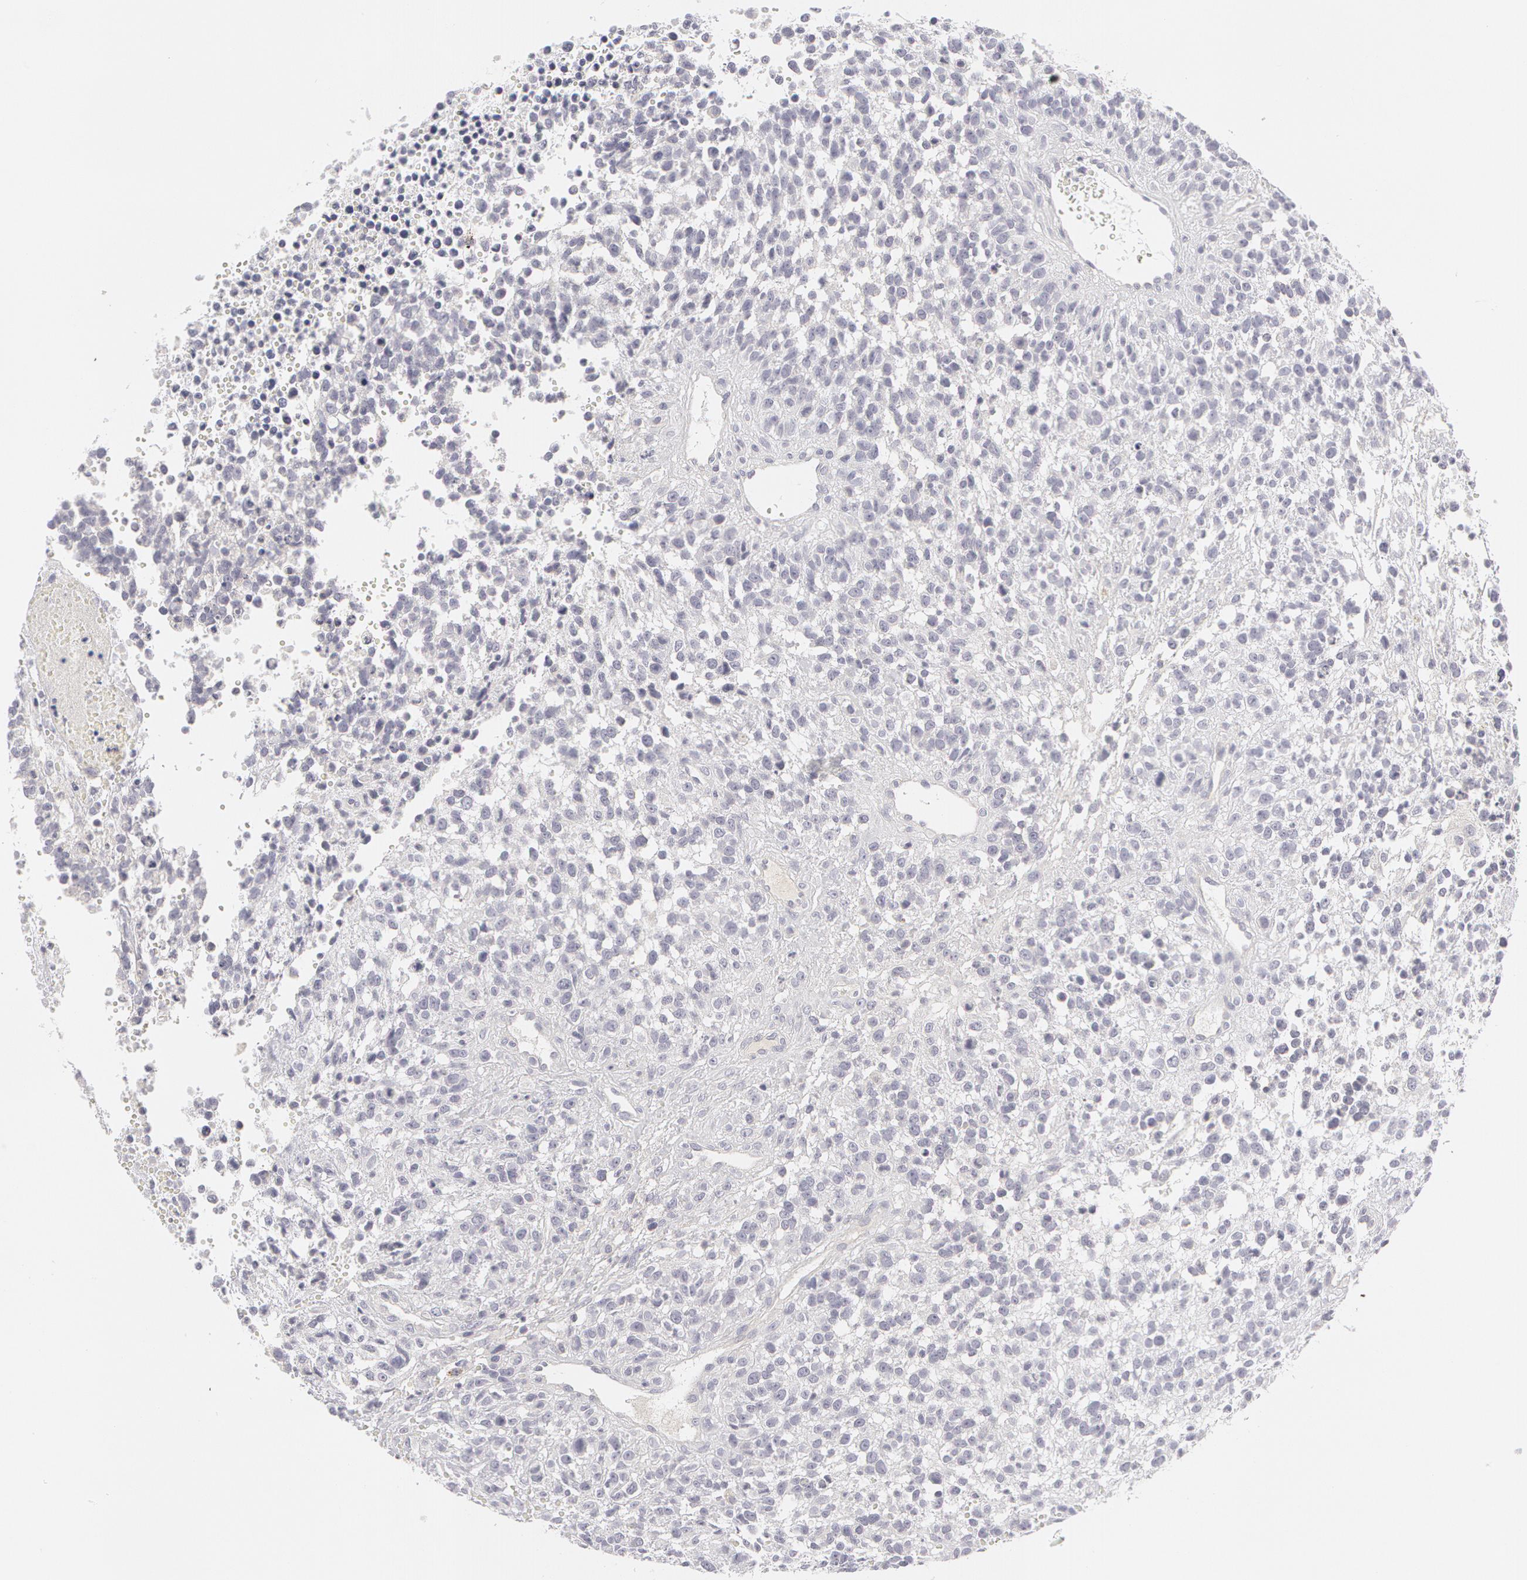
{"staining": {"intensity": "negative", "quantity": "none", "location": "none"}, "tissue": "glioma", "cell_type": "Tumor cells", "image_type": "cancer", "snomed": [{"axis": "morphology", "description": "Glioma, malignant, High grade"}, {"axis": "topography", "description": "Brain"}], "caption": "Immunohistochemistry (IHC) image of human glioma stained for a protein (brown), which demonstrates no expression in tumor cells.", "gene": "ABCB1", "patient": {"sex": "male", "age": 66}}